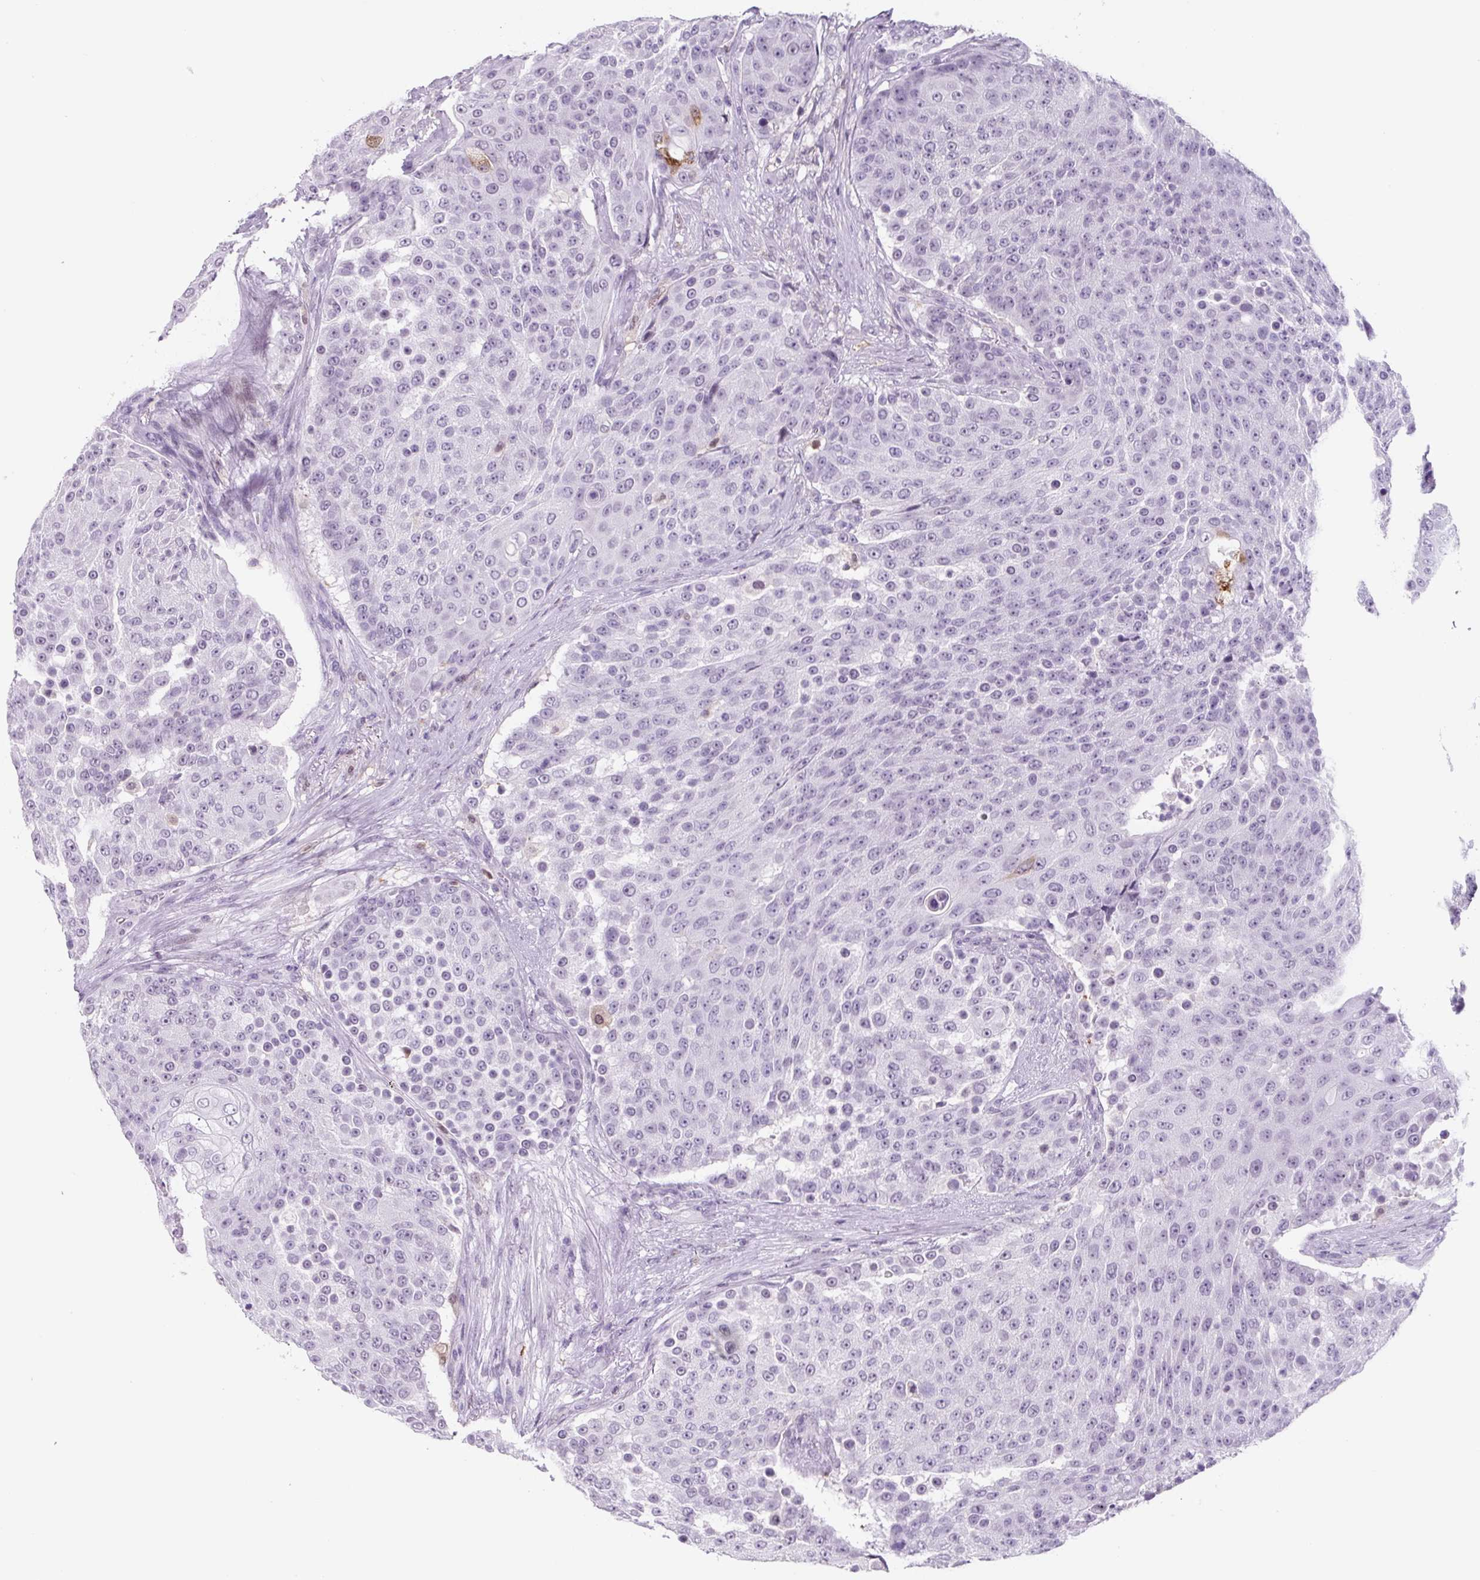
{"staining": {"intensity": "negative", "quantity": "none", "location": "none"}, "tissue": "urothelial cancer", "cell_type": "Tumor cells", "image_type": "cancer", "snomed": [{"axis": "morphology", "description": "Urothelial carcinoma, High grade"}, {"axis": "topography", "description": "Urinary bladder"}], "caption": "A high-resolution histopathology image shows immunohistochemistry staining of urothelial carcinoma (high-grade), which reveals no significant positivity in tumor cells.", "gene": "TNFRSF8", "patient": {"sex": "female", "age": 63}}